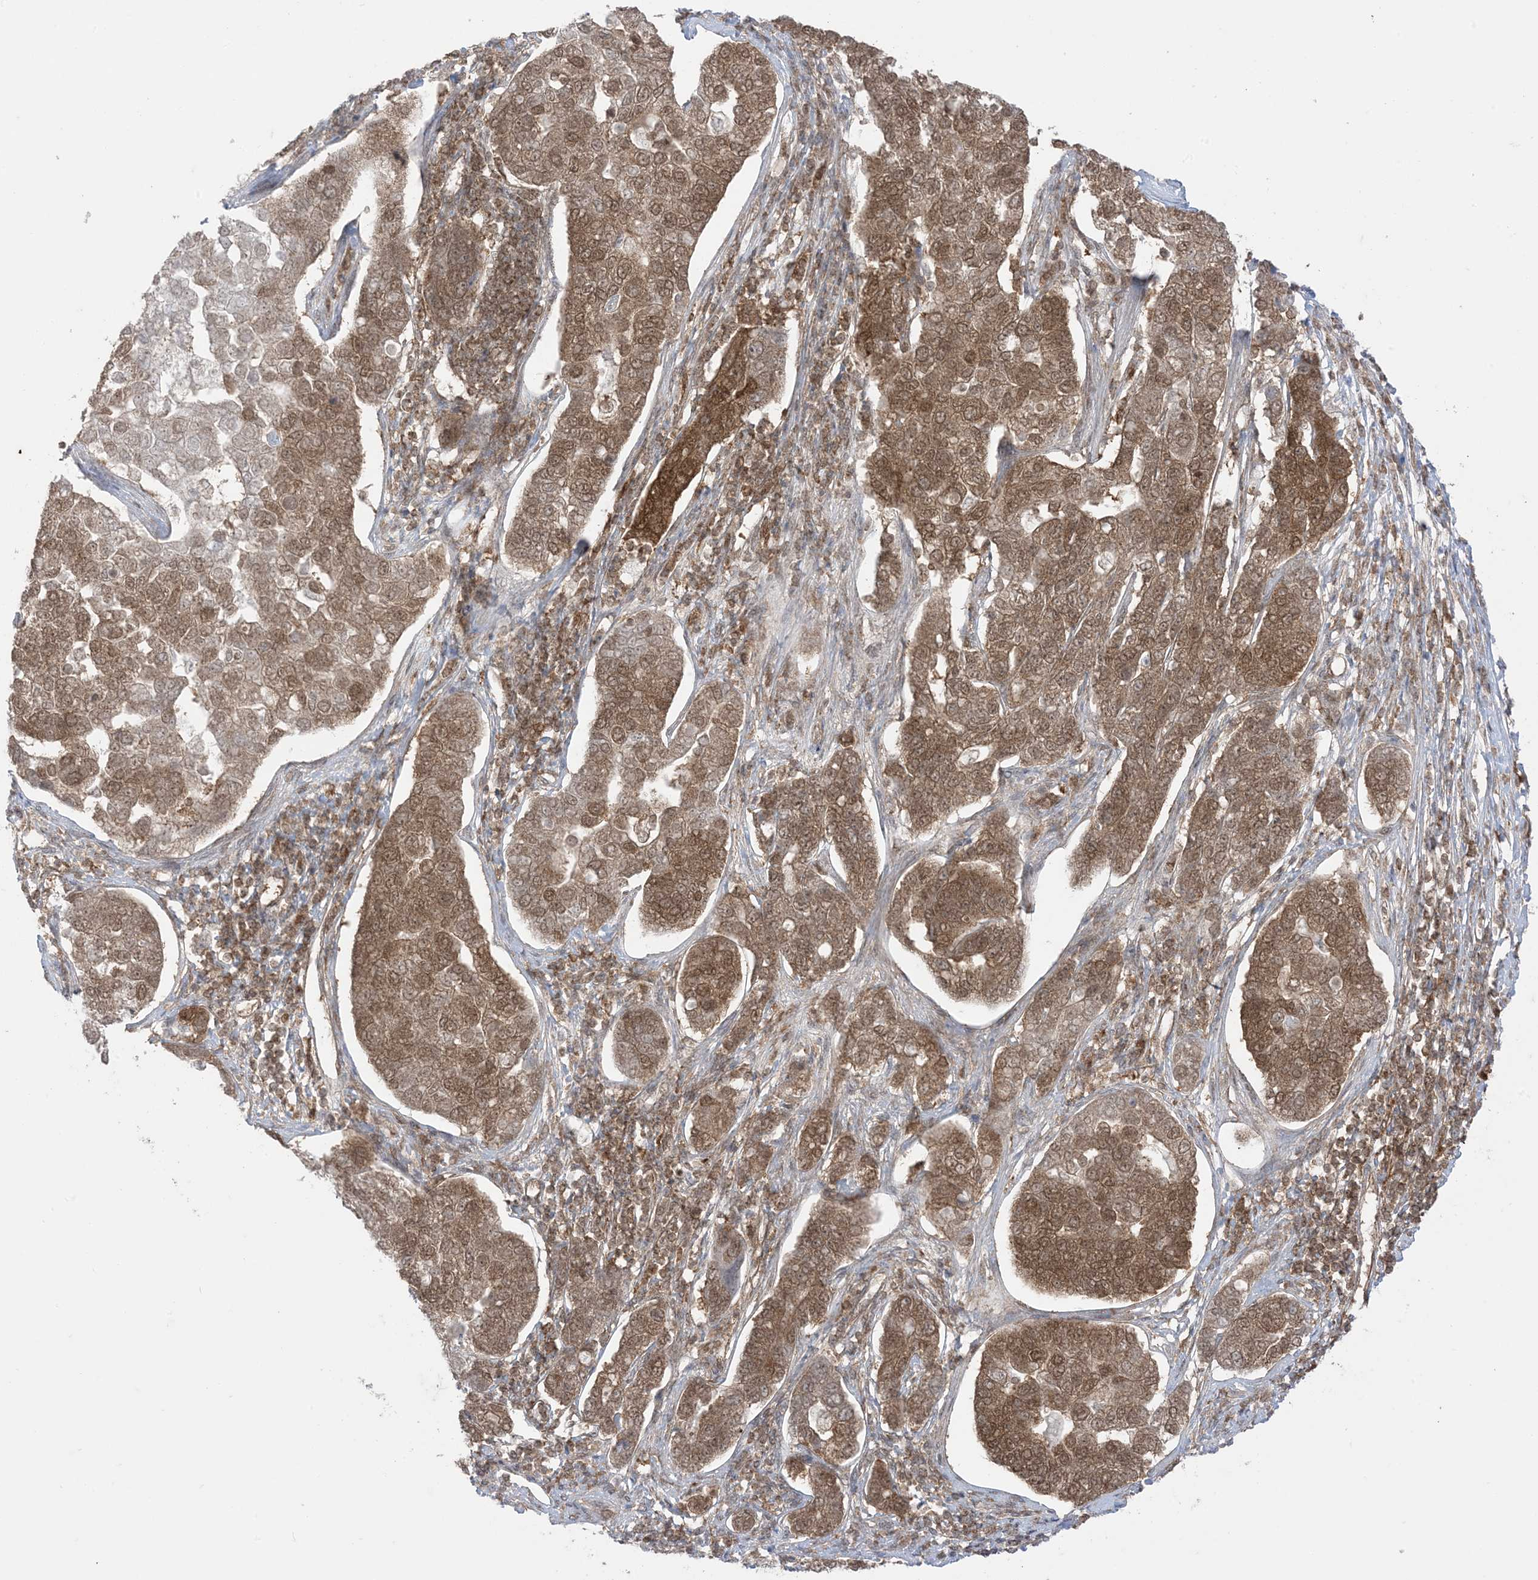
{"staining": {"intensity": "moderate", "quantity": ">75%", "location": "cytoplasmic/membranous,nuclear"}, "tissue": "pancreatic cancer", "cell_type": "Tumor cells", "image_type": "cancer", "snomed": [{"axis": "morphology", "description": "Adenocarcinoma, NOS"}, {"axis": "topography", "description": "Pancreas"}], "caption": "Protein expression analysis of human pancreatic adenocarcinoma reveals moderate cytoplasmic/membranous and nuclear positivity in about >75% of tumor cells.", "gene": "PTPA", "patient": {"sex": "female", "age": 61}}